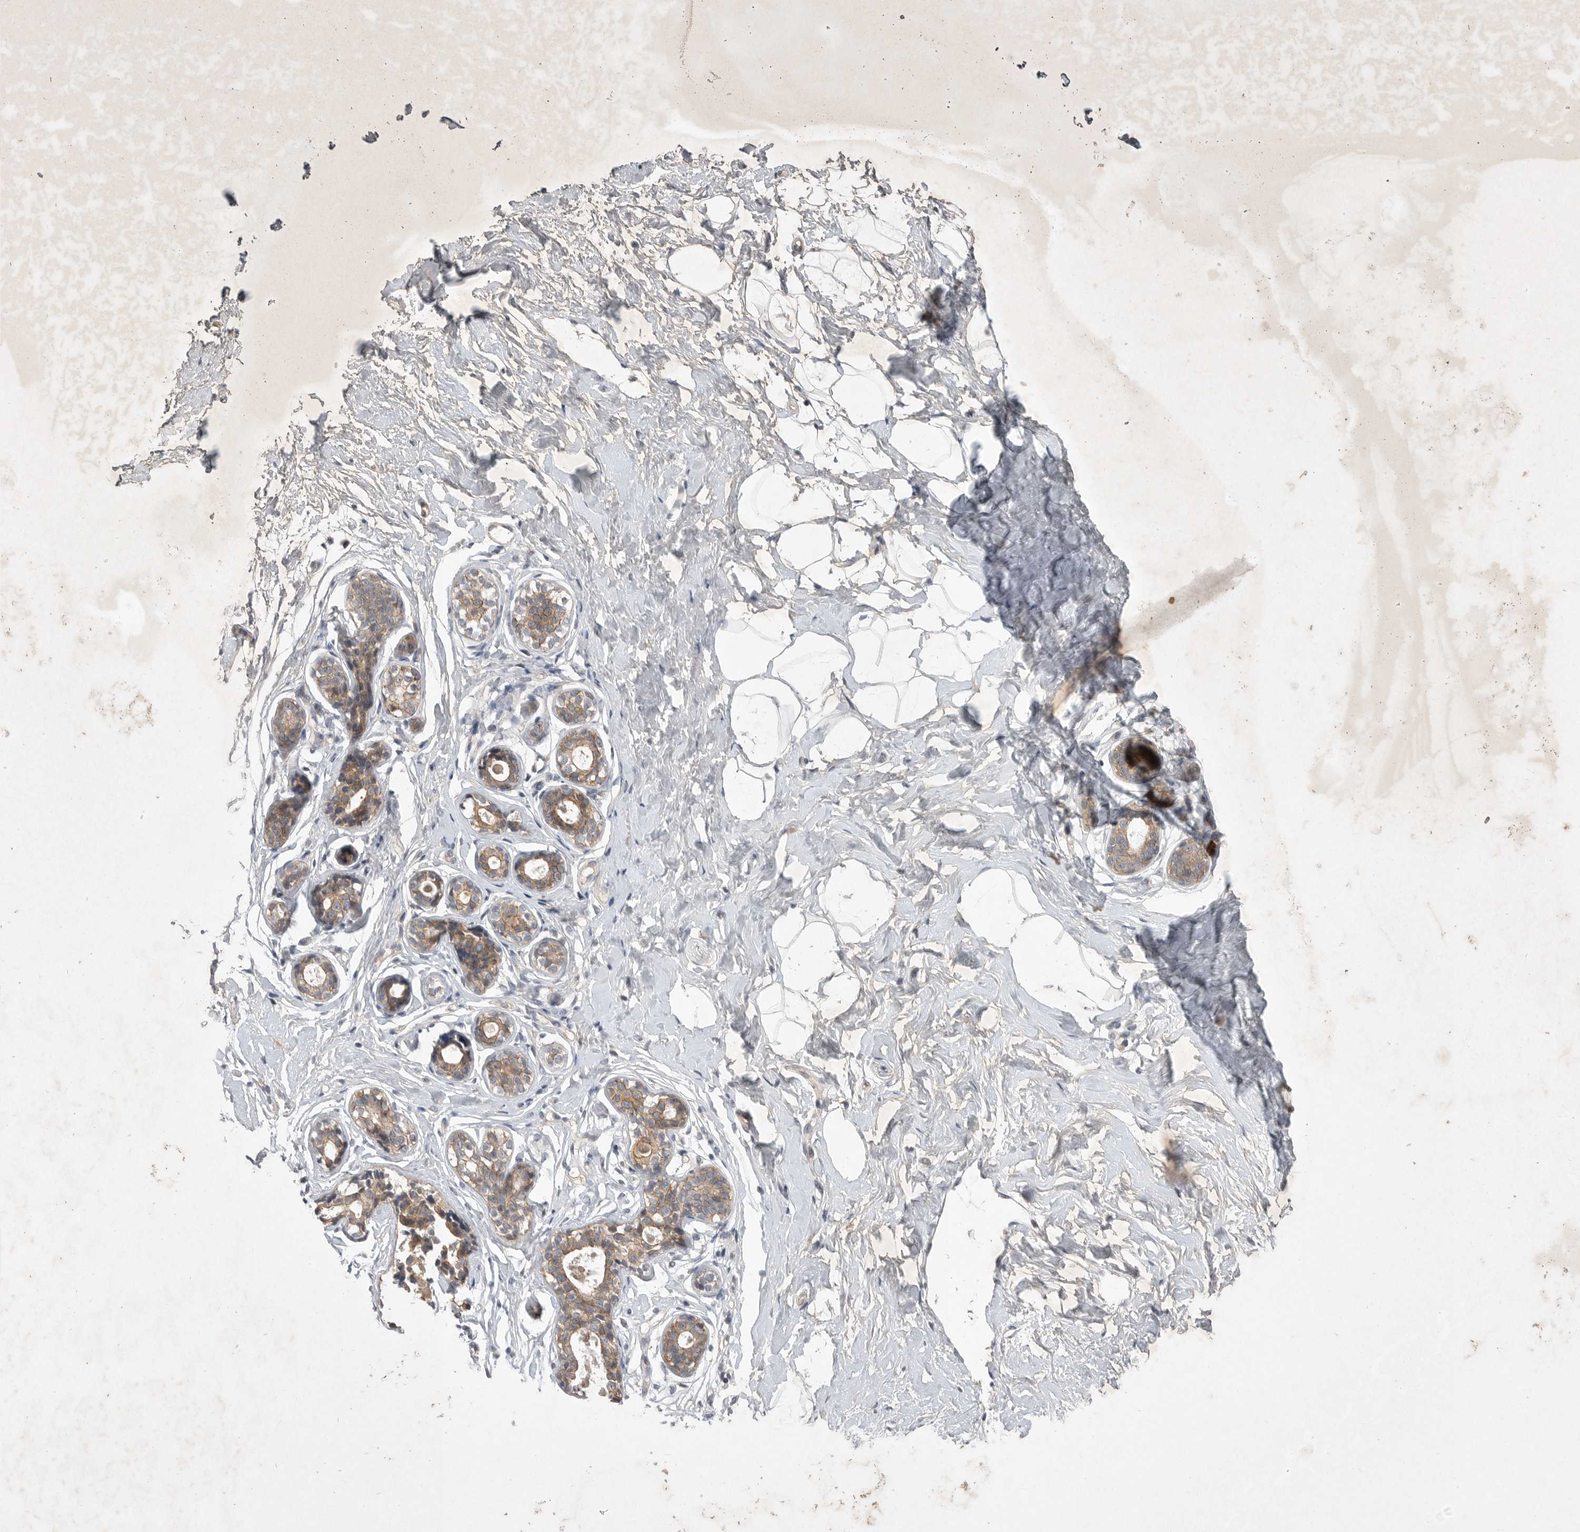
{"staining": {"intensity": "negative", "quantity": "none", "location": "none"}, "tissue": "breast", "cell_type": "Adipocytes", "image_type": "normal", "snomed": [{"axis": "morphology", "description": "Normal tissue, NOS"}, {"axis": "morphology", "description": "Adenoma, NOS"}, {"axis": "topography", "description": "Breast"}], "caption": "This image is of normal breast stained with IHC to label a protein in brown with the nuclei are counter-stained blue. There is no positivity in adipocytes.", "gene": "UBE3D", "patient": {"sex": "female", "age": 23}}